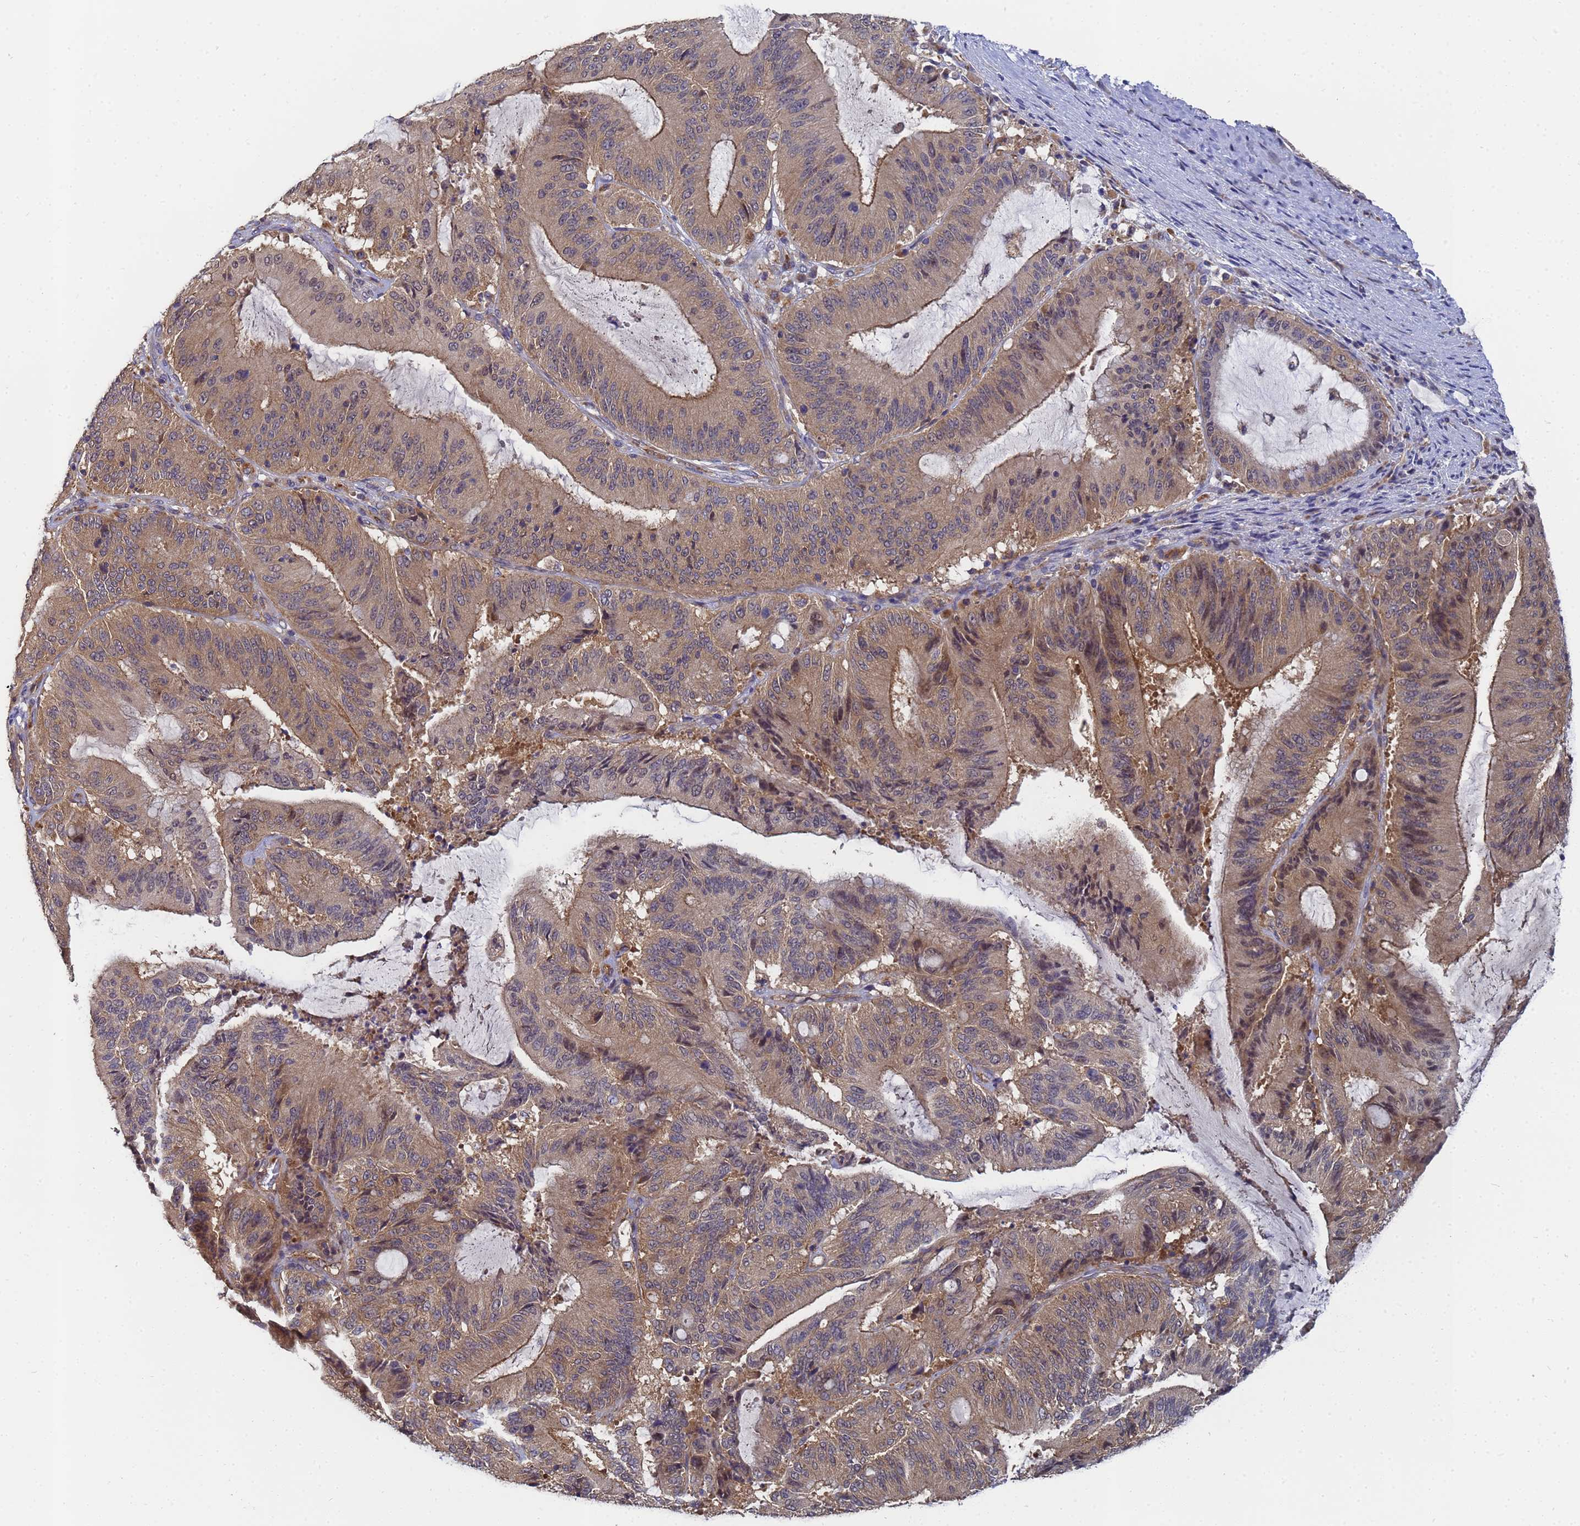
{"staining": {"intensity": "moderate", "quantity": ">75%", "location": "cytoplasmic/membranous"}, "tissue": "liver cancer", "cell_type": "Tumor cells", "image_type": "cancer", "snomed": [{"axis": "morphology", "description": "Normal tissue, NOS"}, {"axis": "morphology", "description": "Cholangiocarcinoma"}, {"axis": "topography", "description": "Liver"}, {"axis": "topography", "description": "Peripheral nerve tissue"}], "caption": "Human liver cholangiocarcinoma stained with a brown dye shows moderate cytoplasmic/membranous positive positivity in approximately >75% of tumor cells.", "gene": "ALS2CL", "patient": {"sex": "female", "age": 73}}